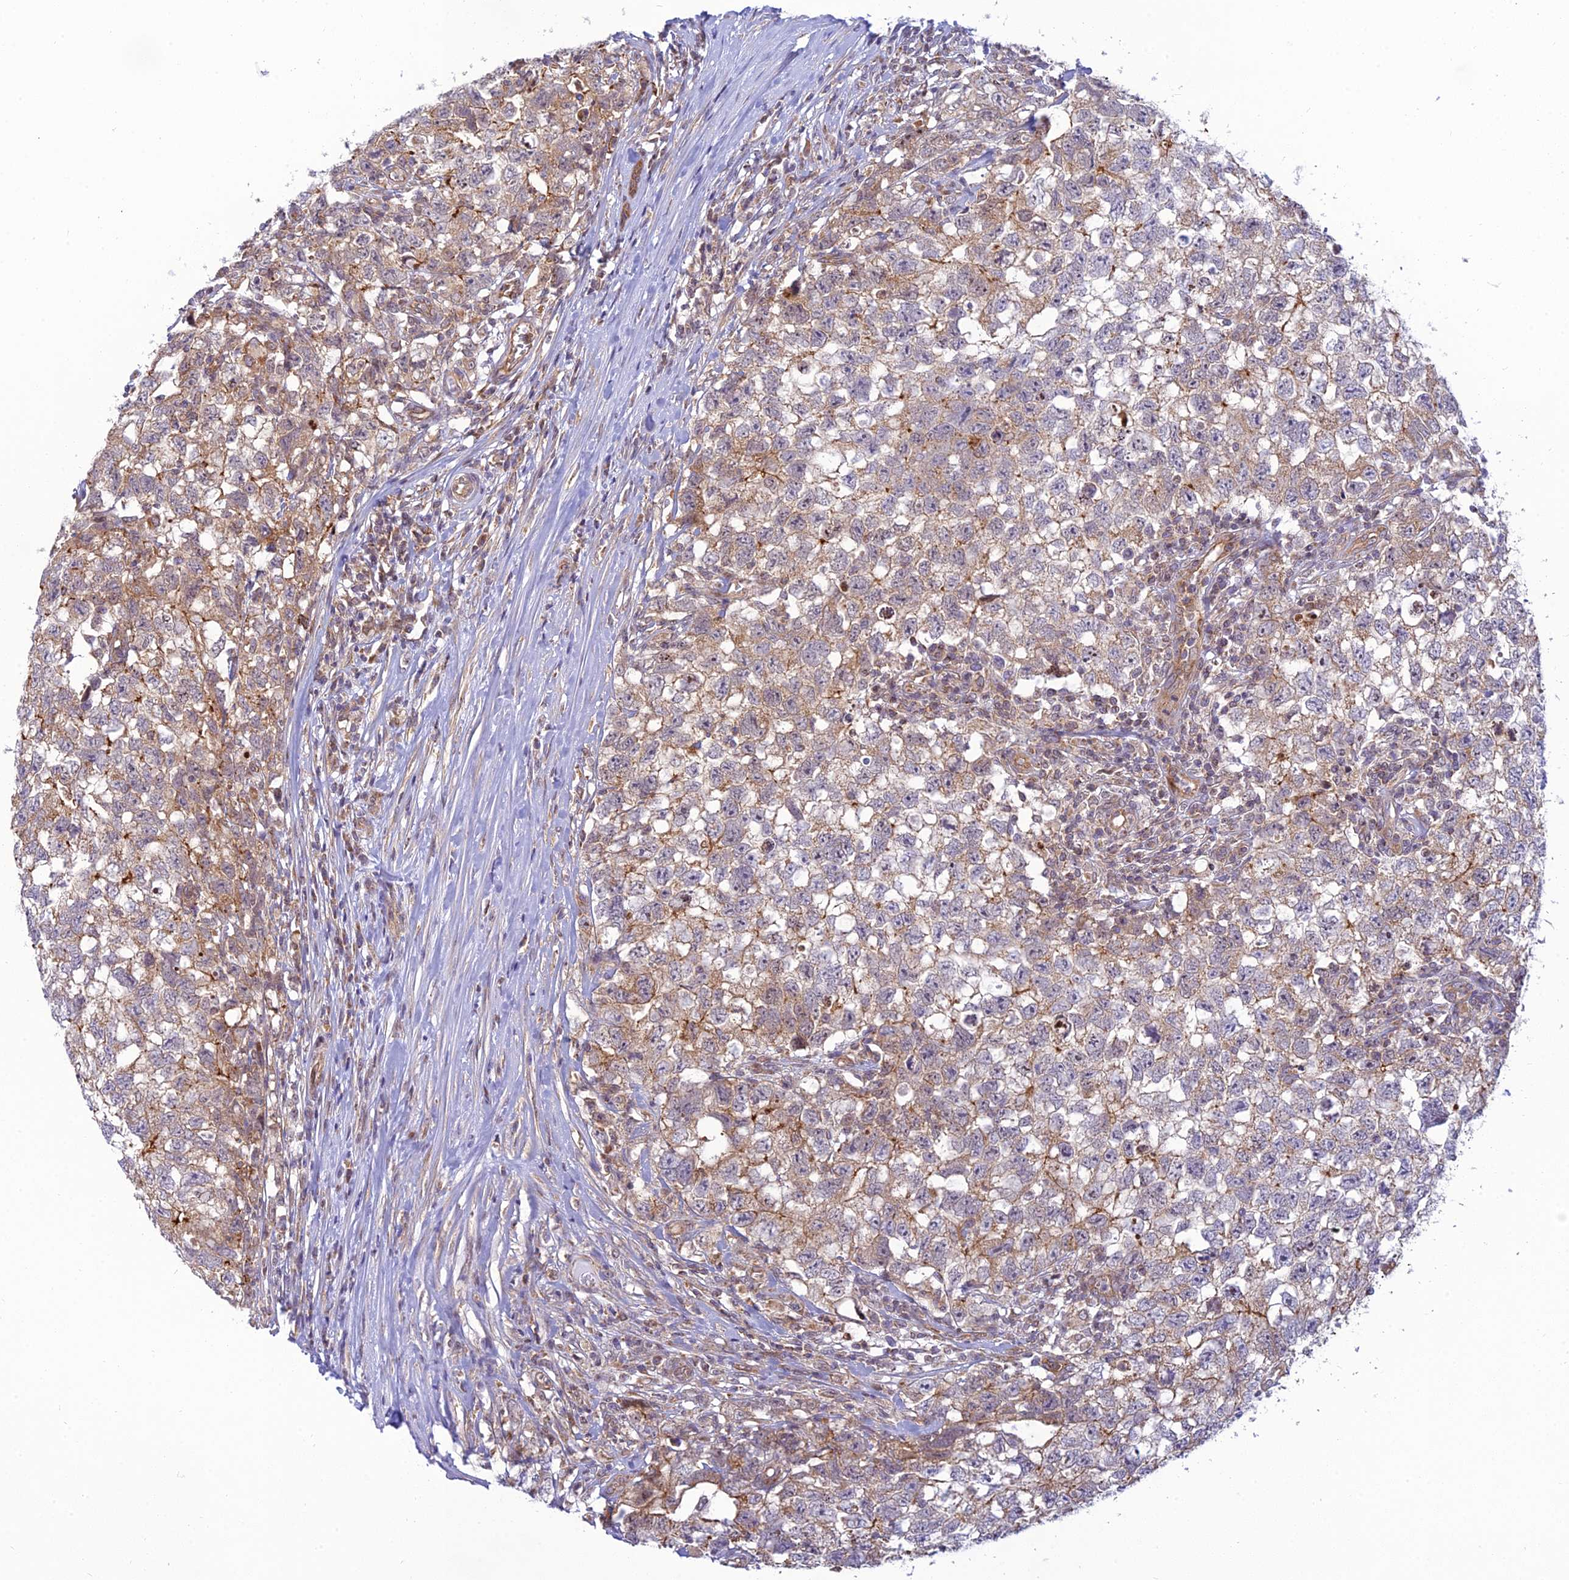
{"staining": {"intensity": "moderate", "quantity": "<25%", "location": "cytoplasmic/membranous"}, "tissue": "testis cancer", "cell_type": "Tumor cells", "image_type": "cancer", "snomed": [{"axis": "morphology", "description": "Seminoma, NOS"}, {"axis": "morphology", "description": "Carcinoma, Embryonal, NOS"}, {"axis": "topography", "description": "Testis"}], "caption": "Embryonal carcinoma (testis) stained with DAB (3,3'-diaminobenzidine) IHC demonstrates low levels of moderate cytoplasmic/membranous staining in approximately <25% of tumor cells. (DAB IHC with brightfield microscopy, high magnification).", "gene": "HOOK2", "patient": {"sex": "male", "age": 29}}